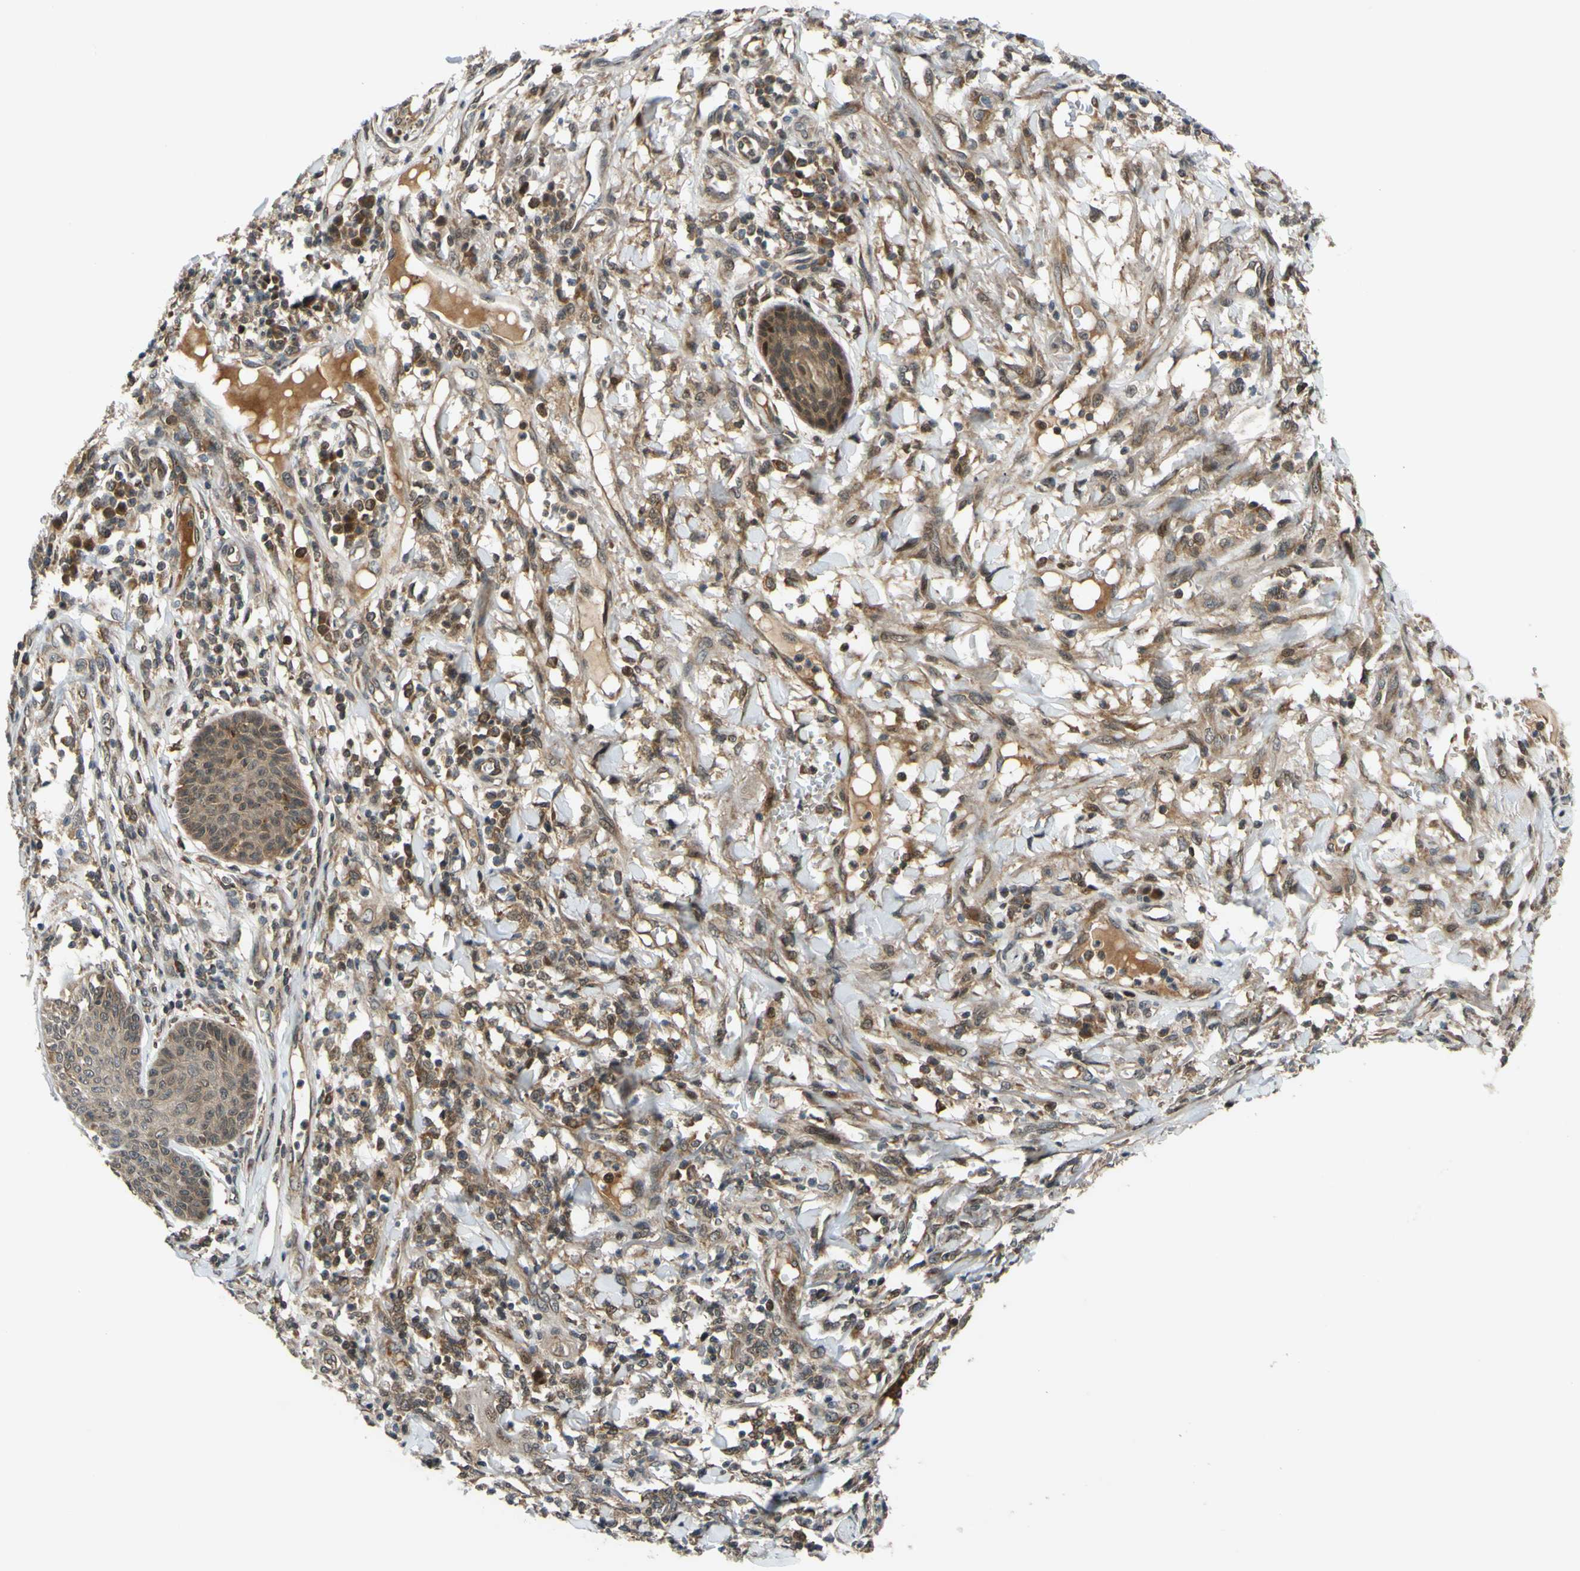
{"staining": {"intensity": "moderate", "quantity": ">75%", "location": "cytoplasmic/membranous,nuclear"}, "tissue": "skin cancer", "cell_type": "Tumor cells", "image_type": "cancer", "snomed": [{"axis": "morphology", "description": "Squamous cell carcinoma, NOS"}, {"axis": "topography", "description": "Skin"}], "caption": "Immunohistochemistry (IHC) micrograph of neoplastic tissue: human skin cancer (squamous cell carcinoma) stained using immunohistochemistry exhibits medium levels of moderate protein expression localized specifically in the cytoplasmic/membranous and nuclear of tumor cells, appearing as a cytoplasmic/membranous and nuclear brown color.", "gene": "ABCC8", "patient": {"sex": "female", "age": 78}}